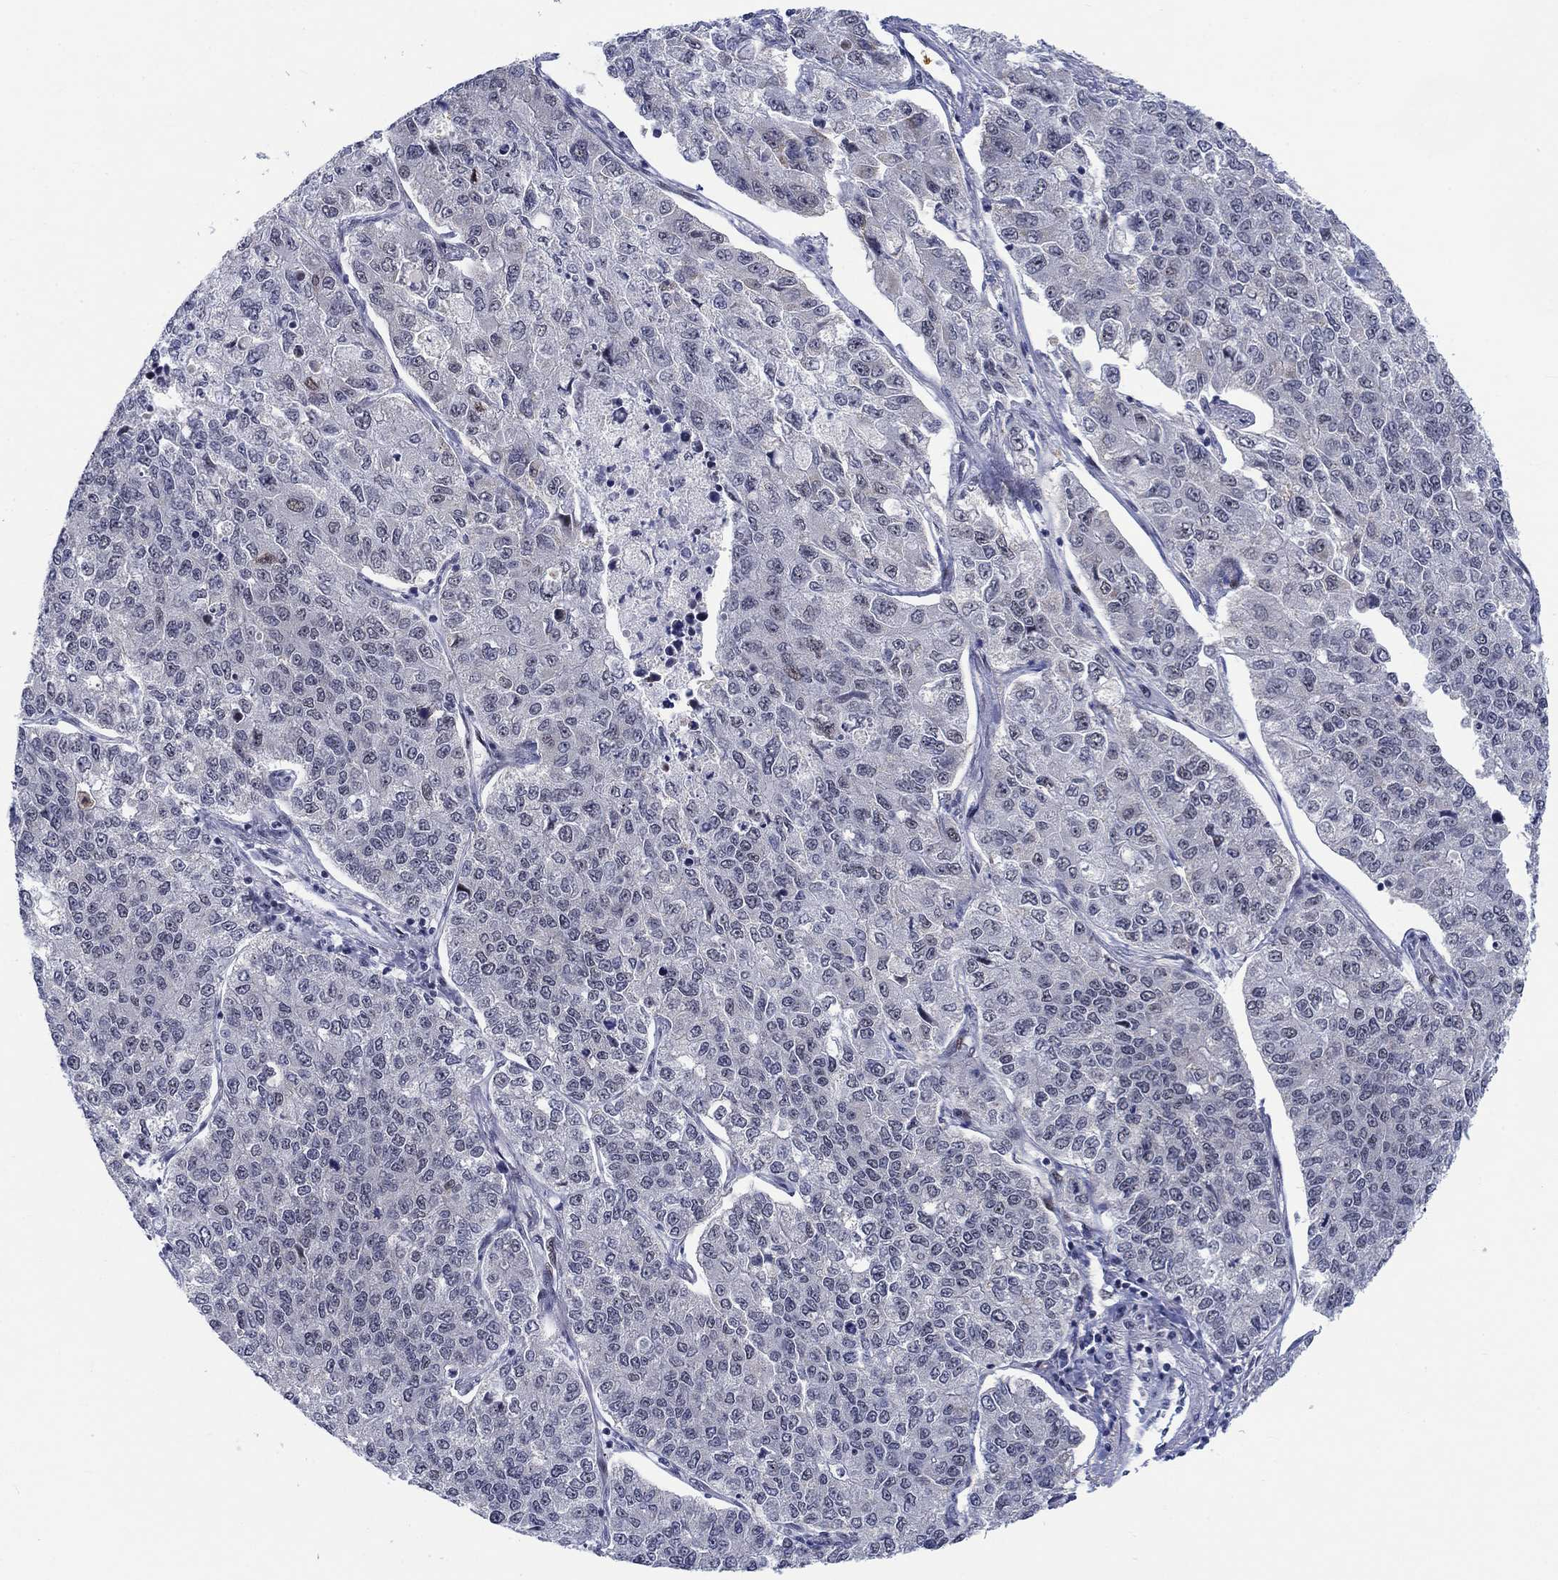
{"staining": {"intensity": "negative", "quantity": "none", "location": "none"}, "tissue": "lung cancer", "cell_type": "Tumor cells", "image_type": "cancer", "snomed": [{"axis": "morphology", "description": "Adenocarcinoma, NOS"}, {"axis": "topography", "description": "Lung"}], "caption": "The image demonstrates no significant expression in tumor cells of lung cancer.", "gene": "NEU3", "patient": {"sex": "male", "age": 49}}